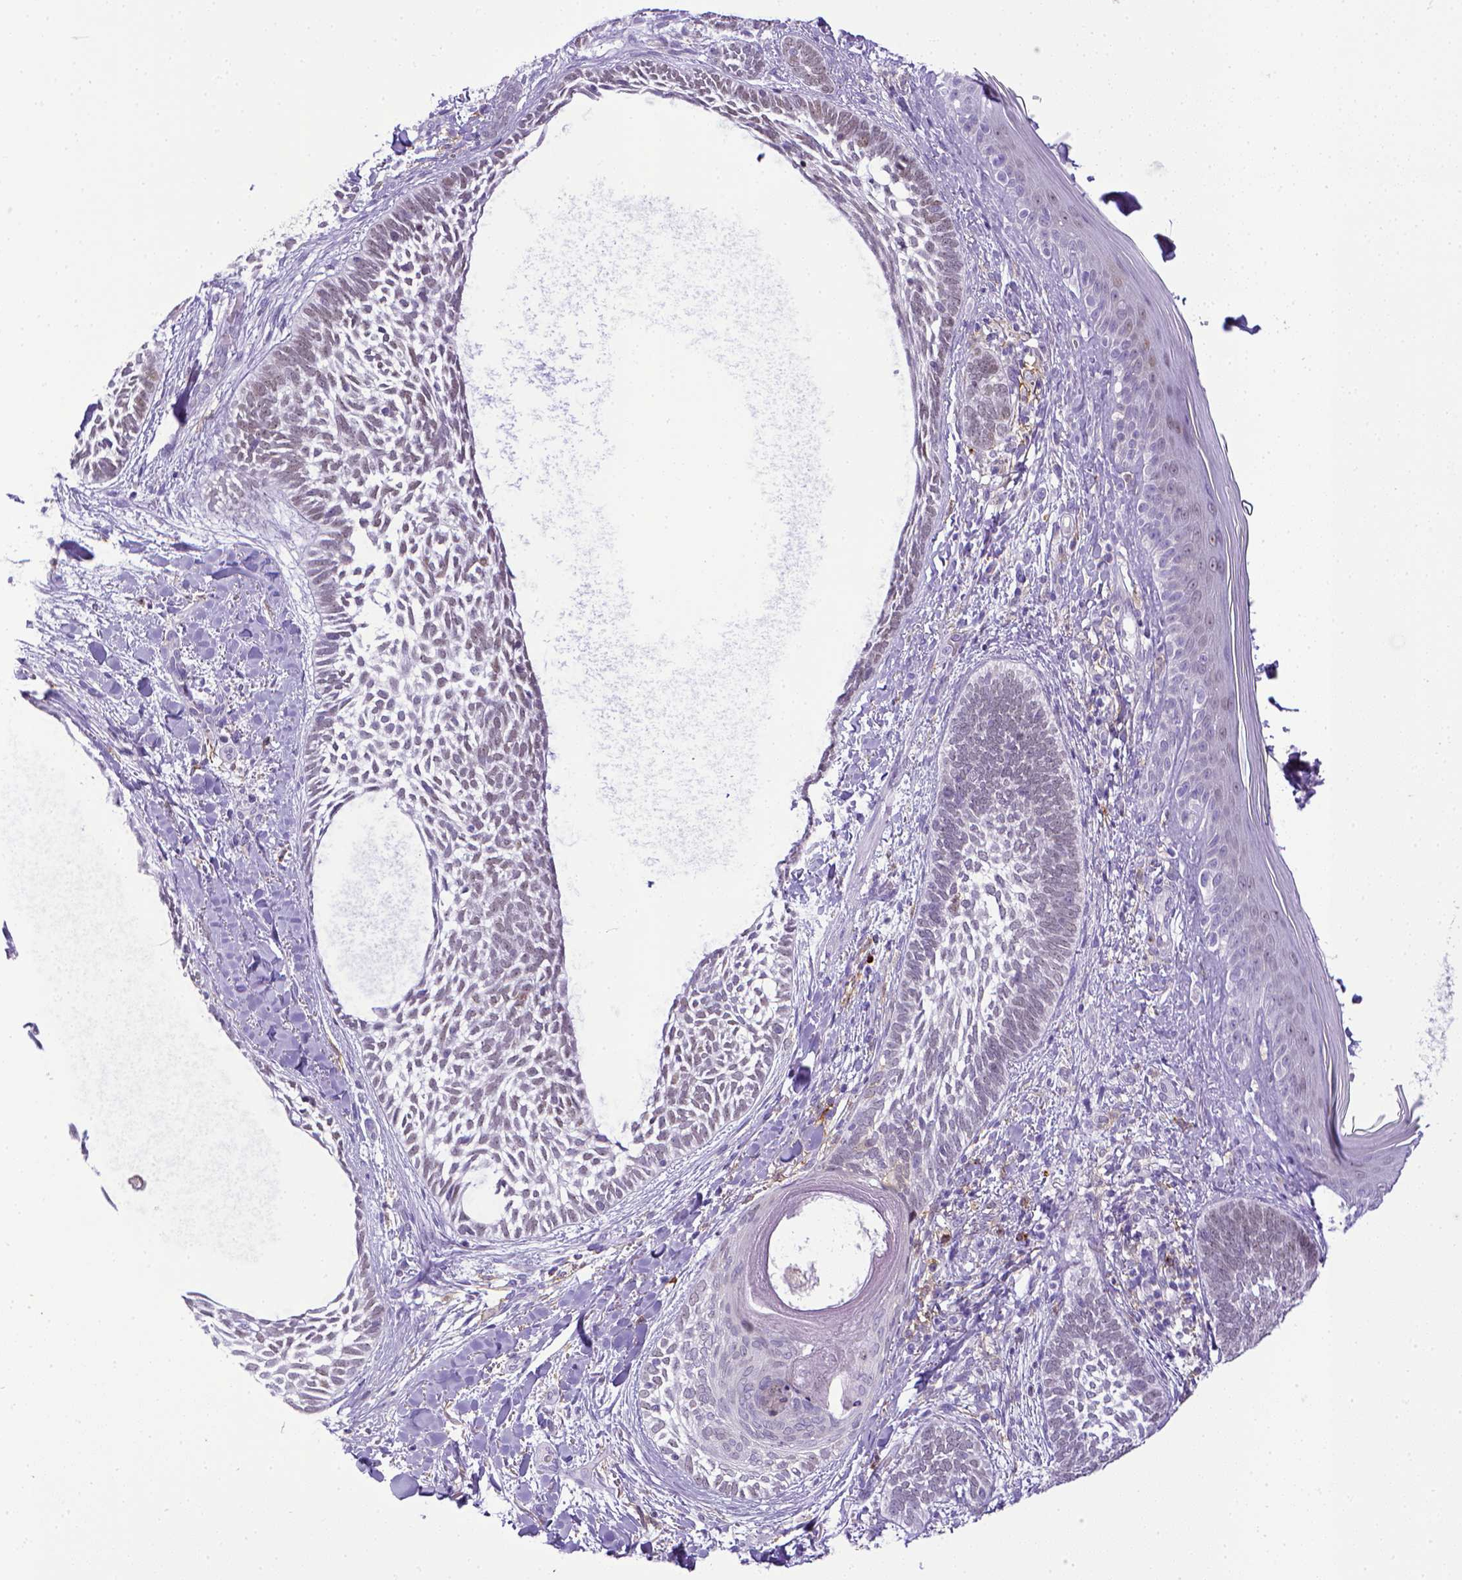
{"staining": {"intensity": "negative", "quantity": "none", "location": "none"}, "tissue": "skin cancer", "cell_type": "Tumor cells", "image_type": "cancer", "snomed": [{"axis": "morphology", "description": "Normal tissue, NOS"}, {"axis": "morphology", "description": "Basal cell carcinoma"}, {"axis": "topography", "description": "Skin"}], "caption": "Immunohistochemistry (IHC) micrograph of skin cancer (basal cell carcinoma) stained for a protein (brown), which shows no positivity in tumor cells. Nuclei are stained in blue.", "gene": "ITGAM", "patient": {"sex": "male", "age": 46}}